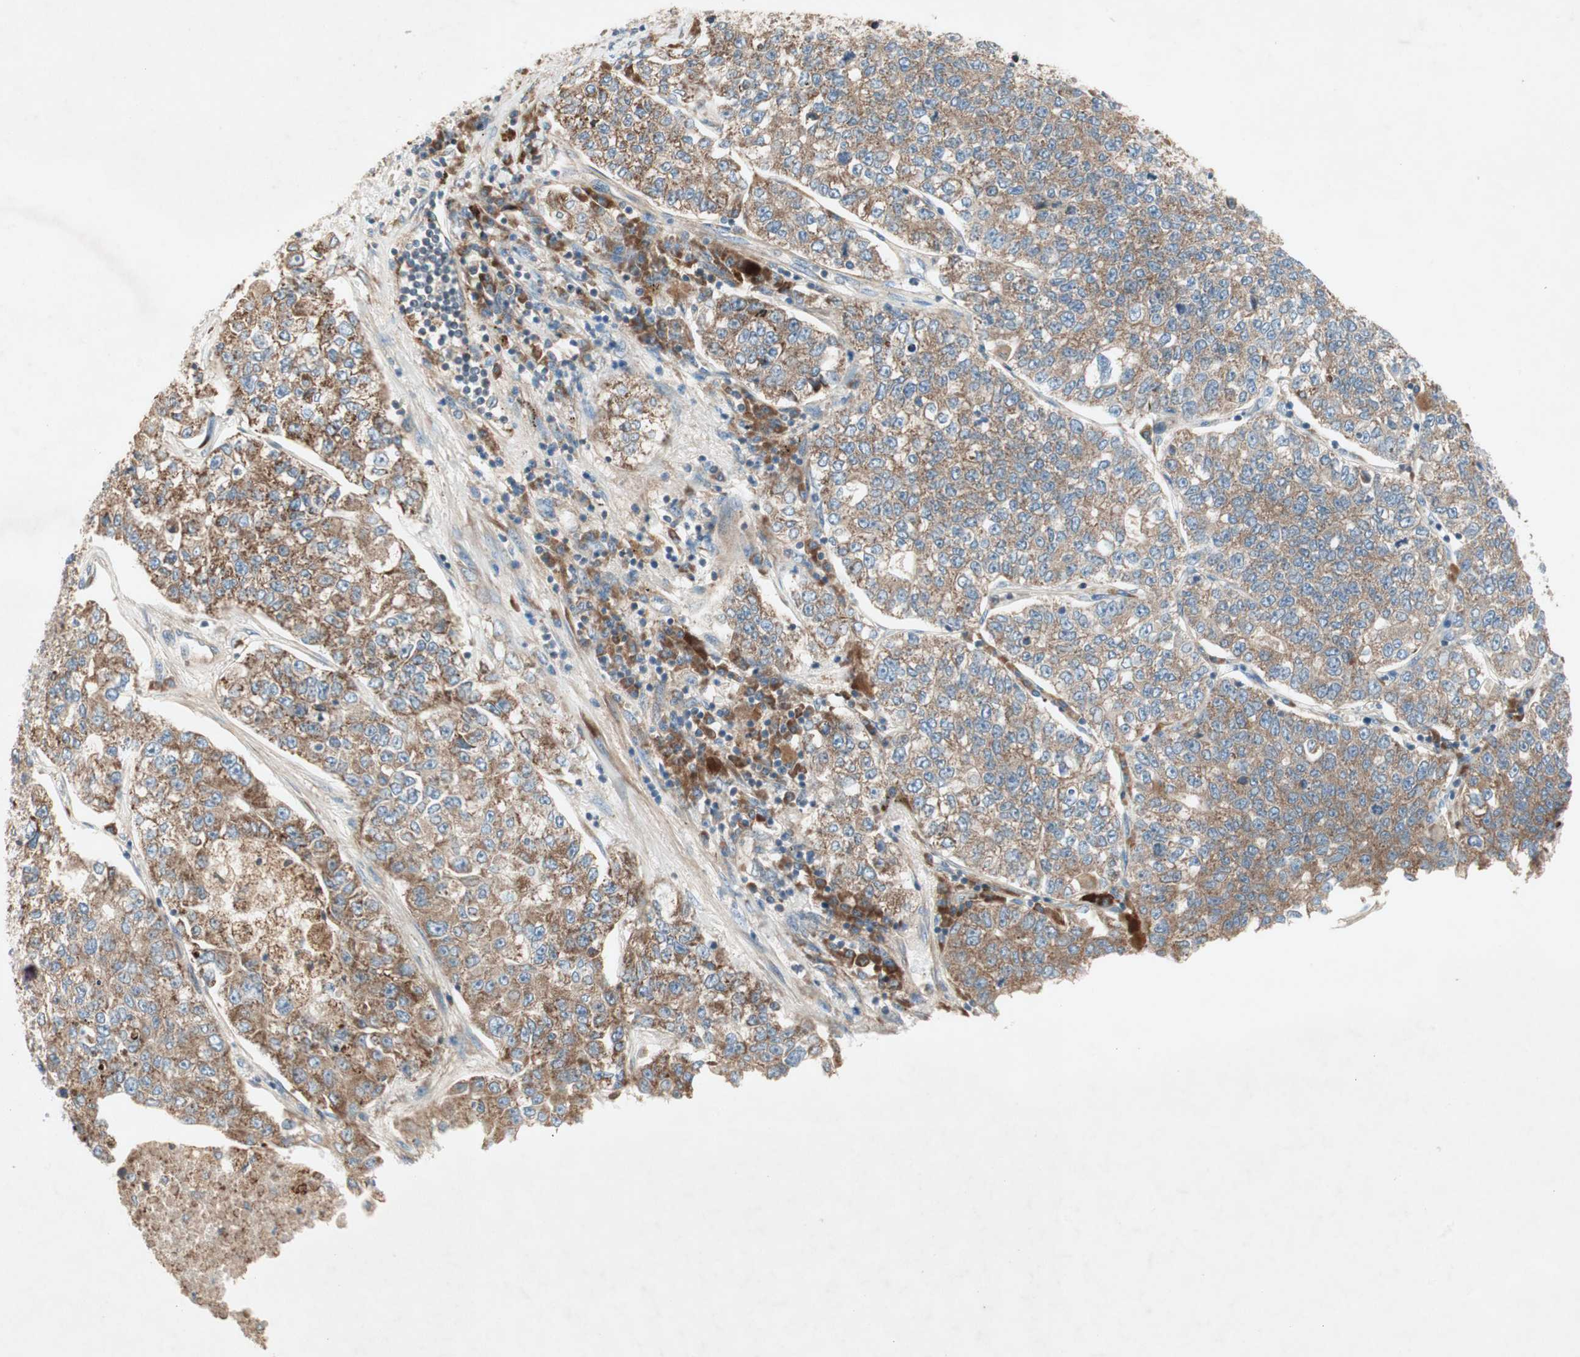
{"staining": {"intensity": "moderate", "quantity": ">75%", "location": "cytoplasmic/membranous"}, "tissue": "lung cancer", "cell_type": "Tumor cells", "image_type": "cancer", "snomed": [{"axis": "morphology", "description": "Adenocarcinoma, NOS"}, {"axis": "topography", "description": "Lung"}], "caption": "Immunohistochemistry (DAB) staining of lung cancer (adenocarcinoma) reveals moderate cytoplasmic/membranous protein positivity in about >75% of tumor cells.", "gene": "RPL23", "patient": {"sex": "male", "age": 49}}